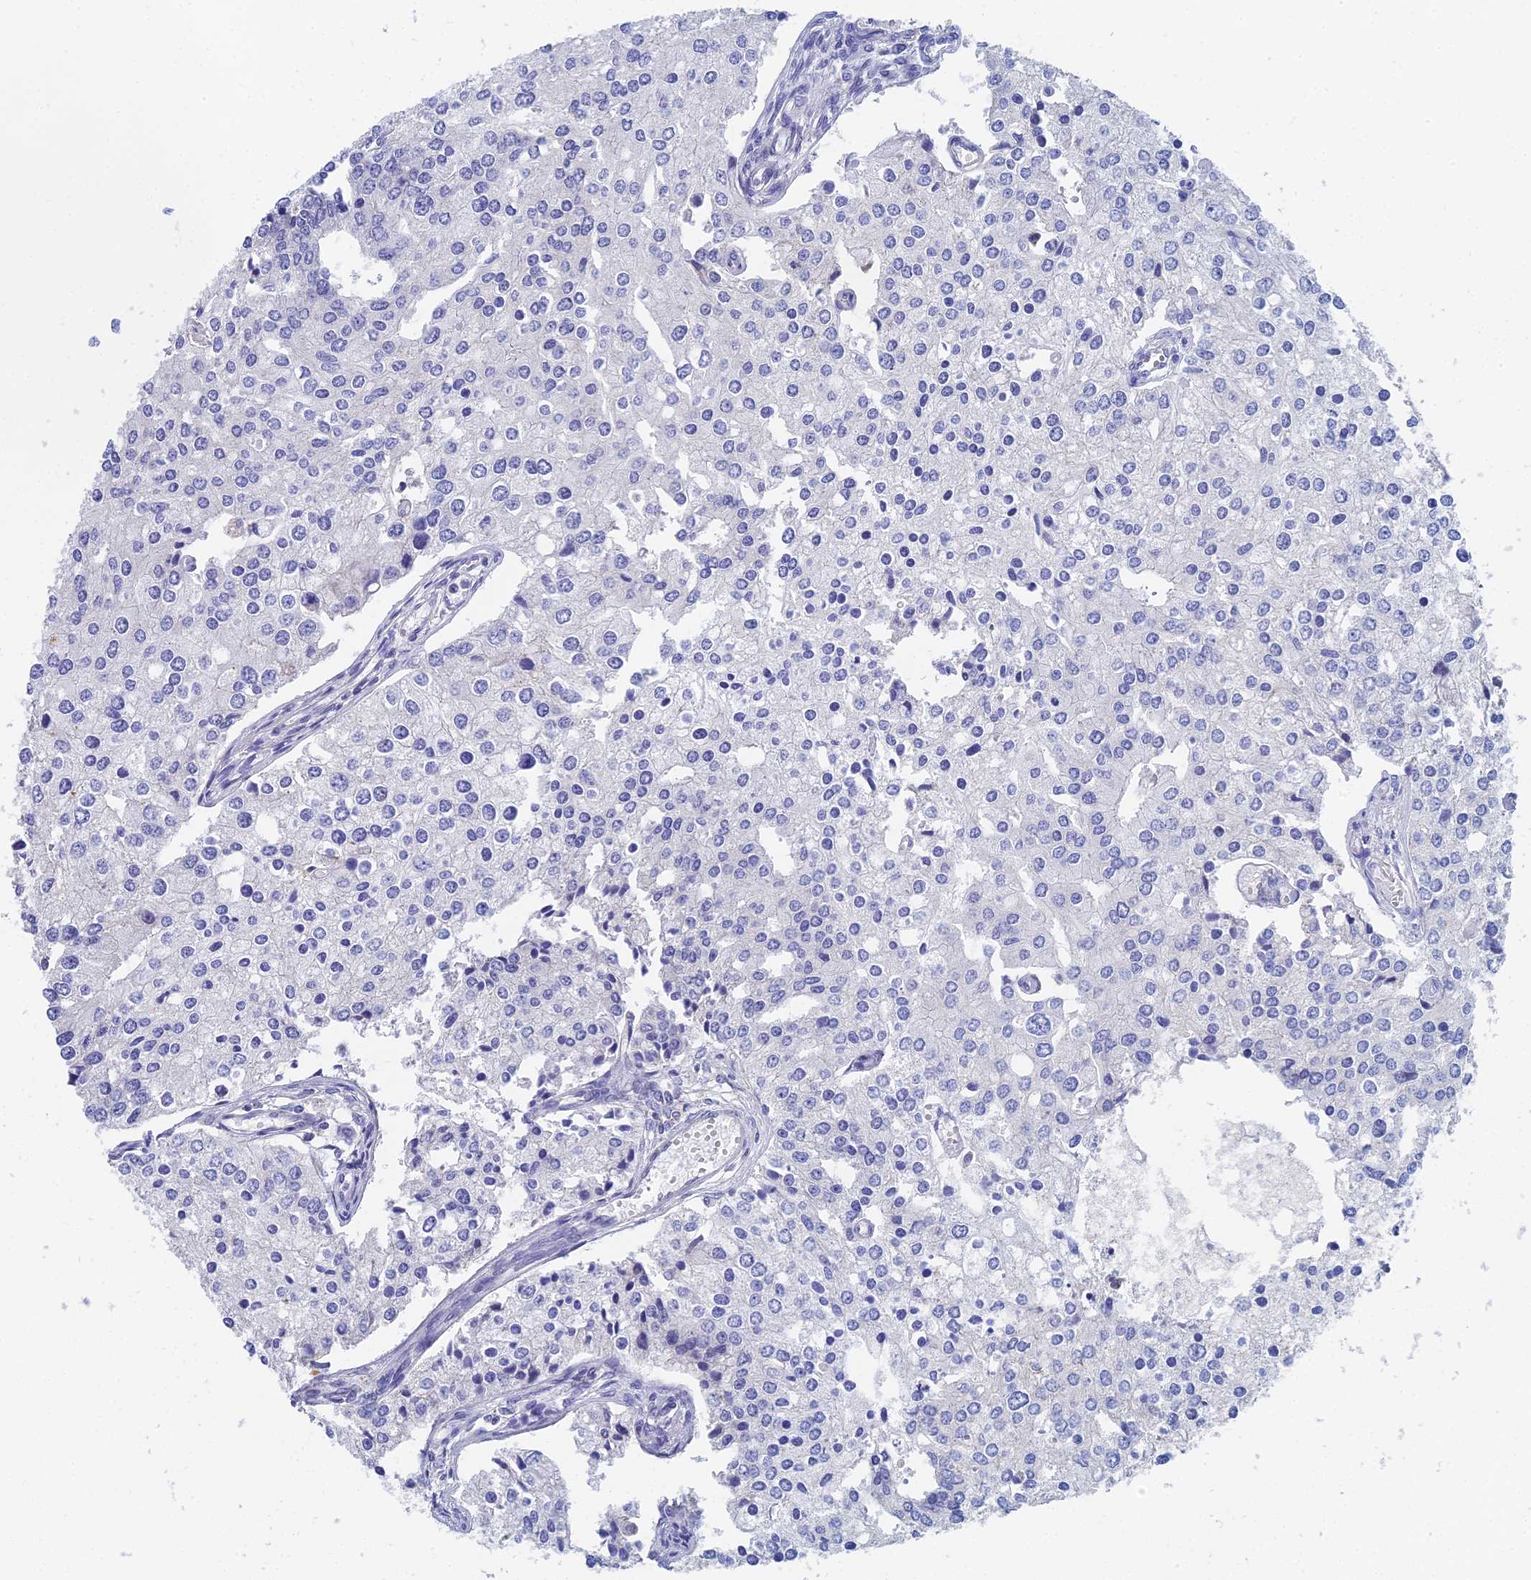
{"staining": {"intensity": "negative", "quantity": "none", "location": "none"}, "tissue": "prostate cancer", "cell_type": "Tumor cells", "image_type": "cancer", "snomed": [{"axis": "morphology", "description": "Adenocarcinoma, High grade"}, {"axis": "topography", "description": "Prostate"}], "caption": "Immunohistochemistry (IHC) of human prostate adenocarcinoma (high-grade) exhibits no positivity in tumor cells.", "gene": "MCM2", "patient": {"sex": "male", "age": 62}}